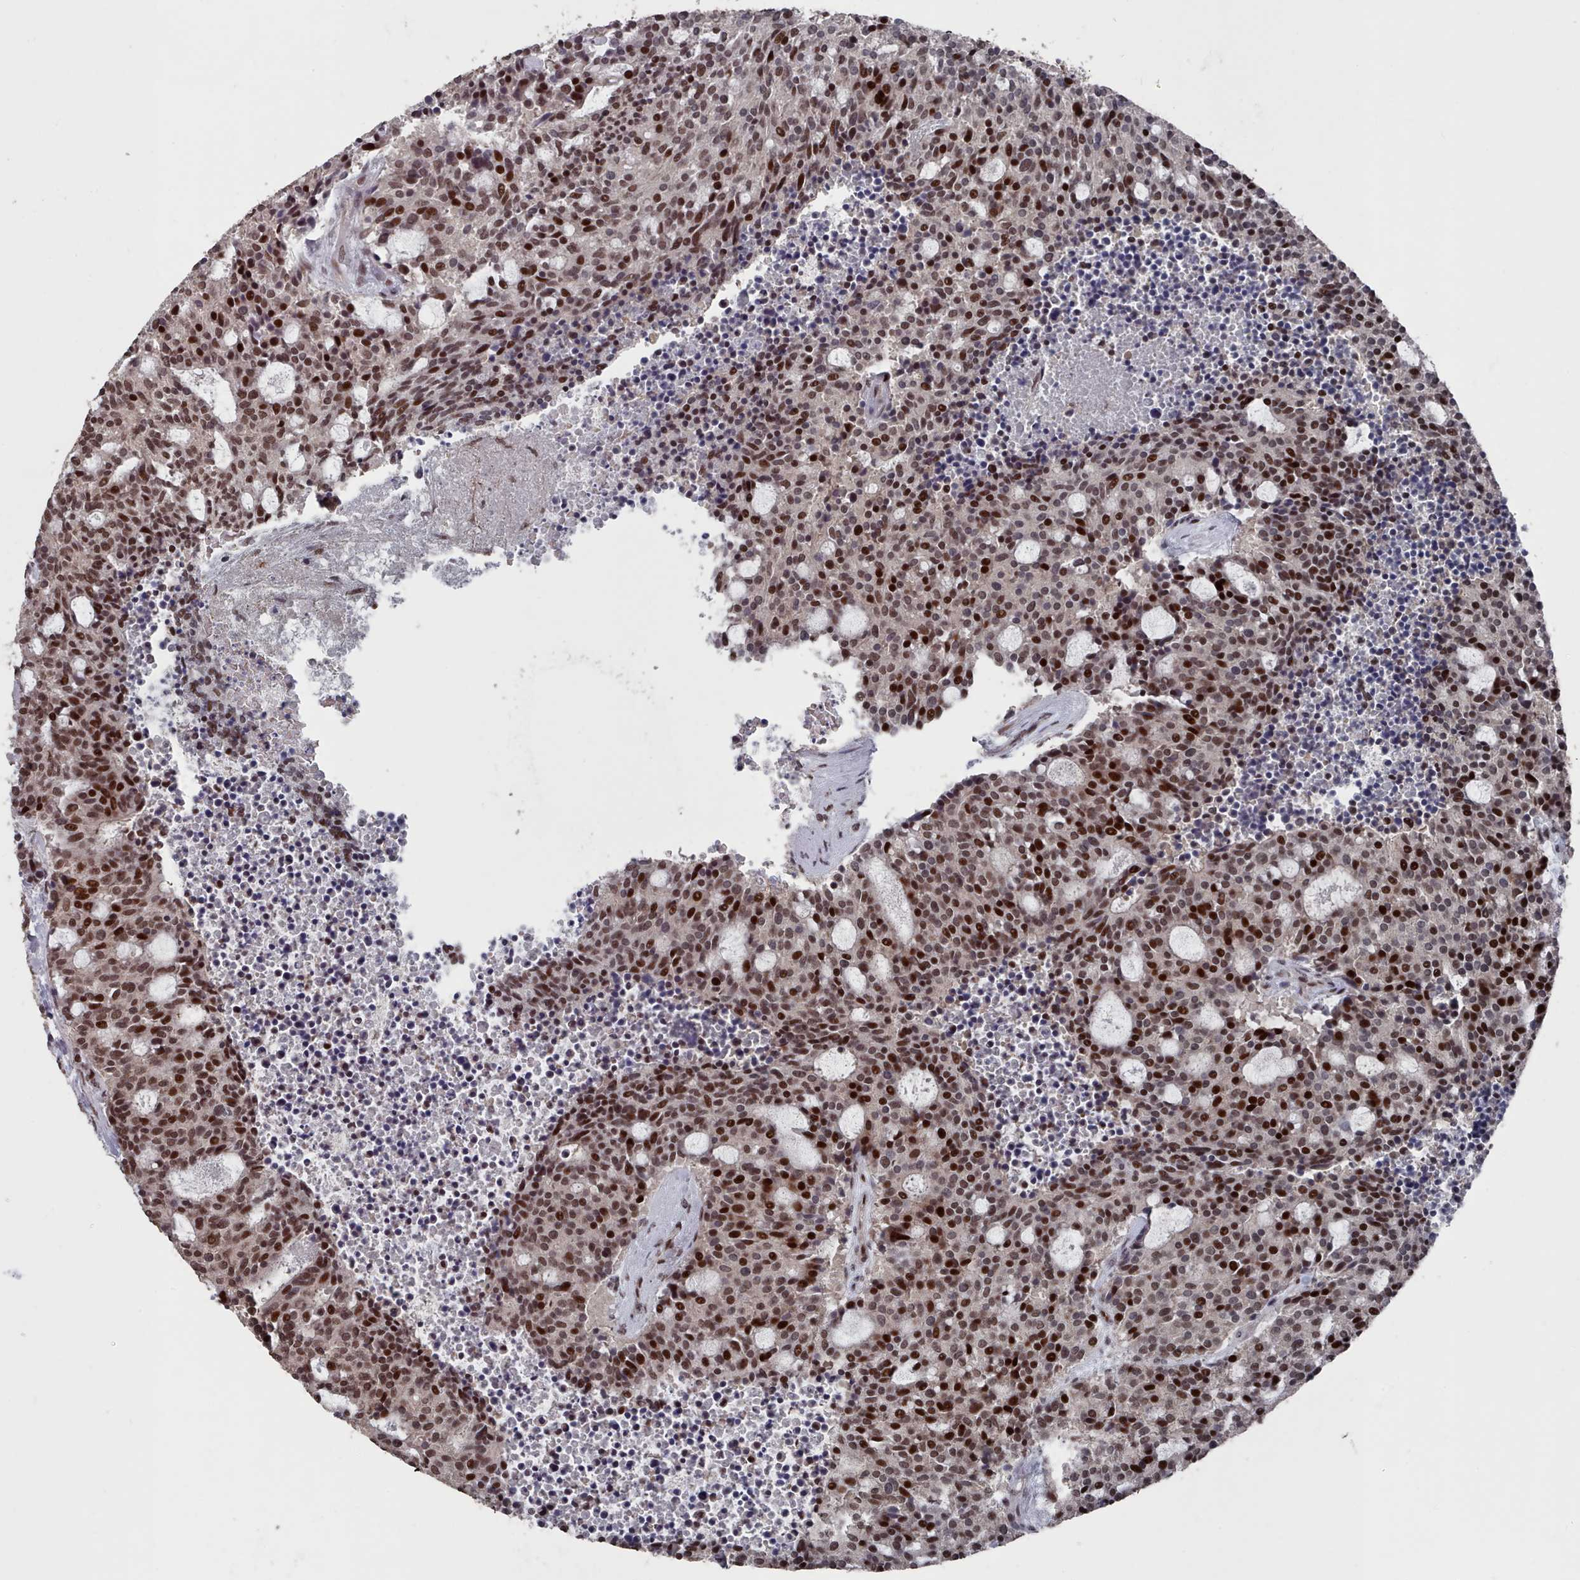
{"staining": {"intensity": "strong", "quantity": ">75%", "location": "nuclear"}, "tissue": "carcinoid", "cell_type": "Tumor cells", "image_type": "cancer", "snomed": [{"axis": "morphology", "description": "Carcinoid, malignant, NOS"}, {"axis": "topography", "description": "Pancreas"}], "caption": "Malignant carcinoid stained with DAB (3,3'-diaminobenzidine) IHC demonstrates high levels of strong nuclear expression in about >75% of tumor cells.", "gene": "PNRC2", "patient": {"sex": "female", "age": 54}}